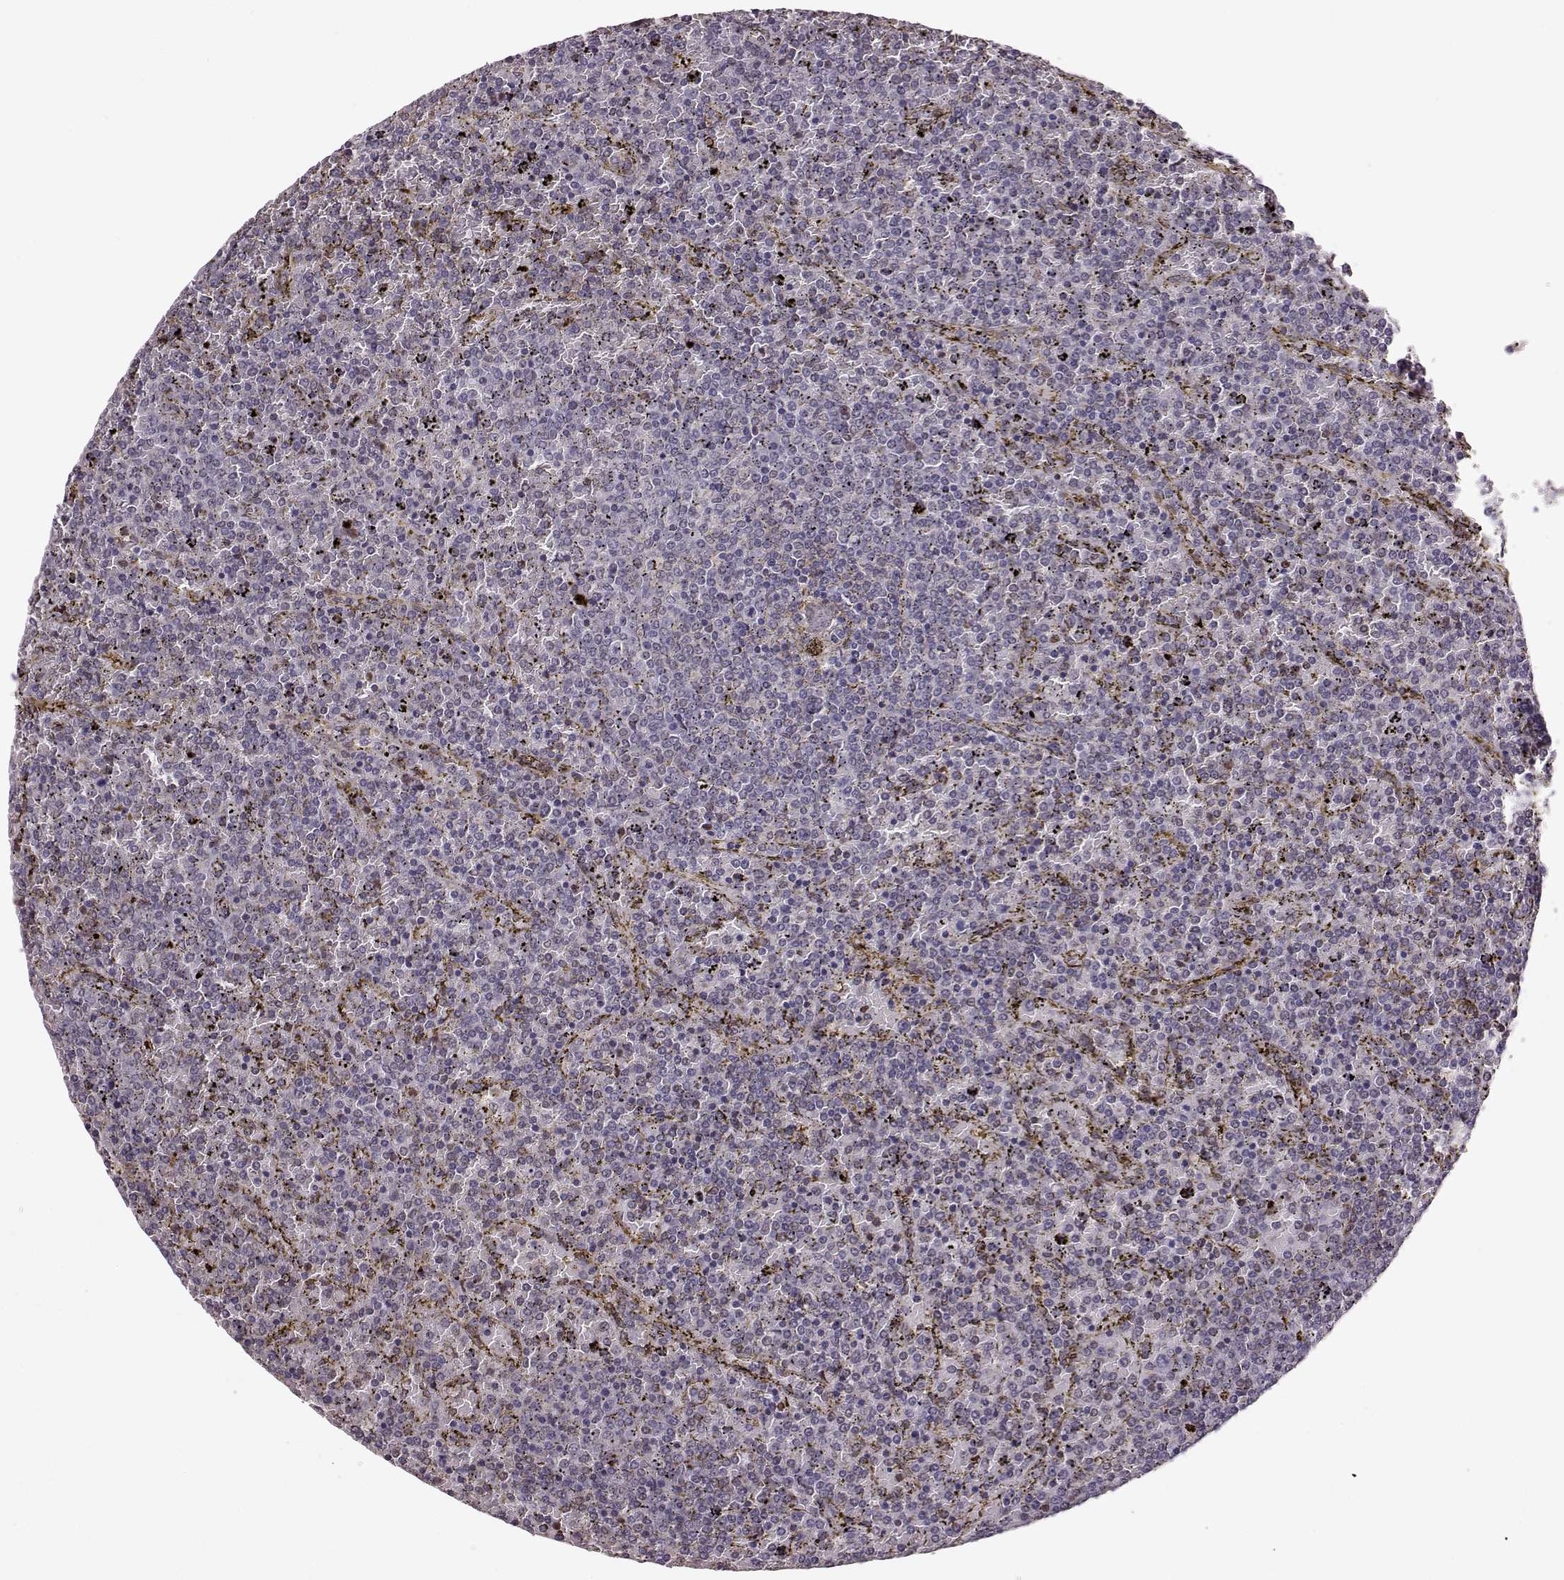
{"staining": {"intensity": "negative", "quantity": "none", "location": "none"}, "tissue": "lymphoma", "cell_type": "Tumor cells", "image_type": "cancer", "snomed": [{"axis": "morphology", "description": "Malignant lymphoma, non-Hodgkin's type, Low grade"}, {"axis": "topography", "description": "Spleen"}], "caption": "Tumor cells are negative for brown protein staining in lymphoma.", "gene": "KLF6", "patient": {"sex": "female", "age": 77}}